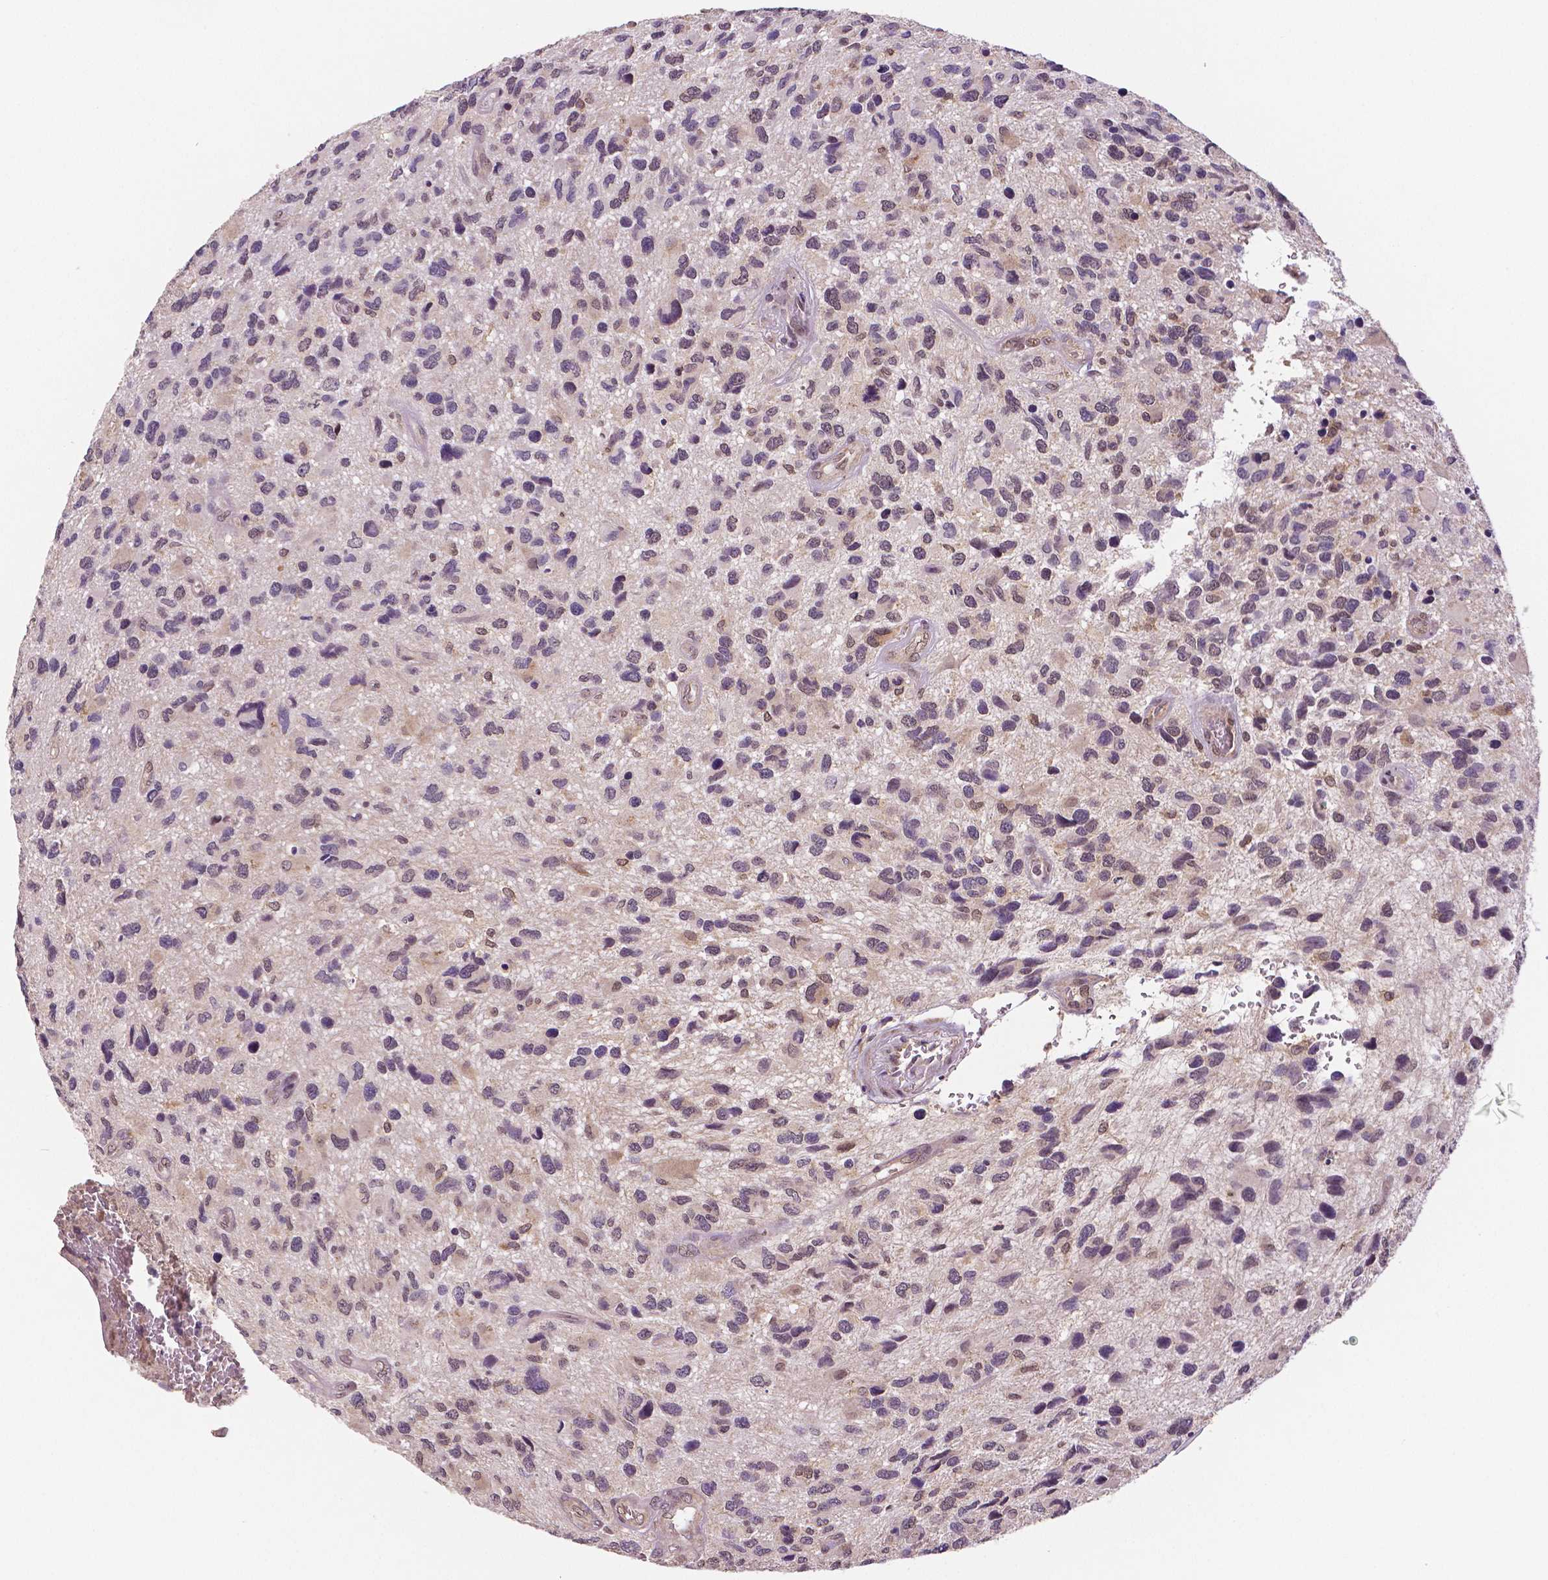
{"staining": {"intensity": "moderate", "quantity": "<25%", "location": "cytoplasmic/membranous,nuclear"}, "tissue": "glioma", "cell_type": "Tumor cells", "image_type": "cancer", "snomed": [{"axis": "morphology", "description": "Glioma, malignant, NOS"}, {"axis": "morphology", "description": "Glioma, malignant, High grade"}, {"axis": "topography", "description": "Brain"}], "caption": "About <25% of tumor cells in human malignant glioma (high-grade) show moderate cytoplasmic/membranous and nuclear protein staining as visualized by brown immunohistochemical staining.", "gene": "STAT3", "patient": {"sex": "female", "age": 71}}